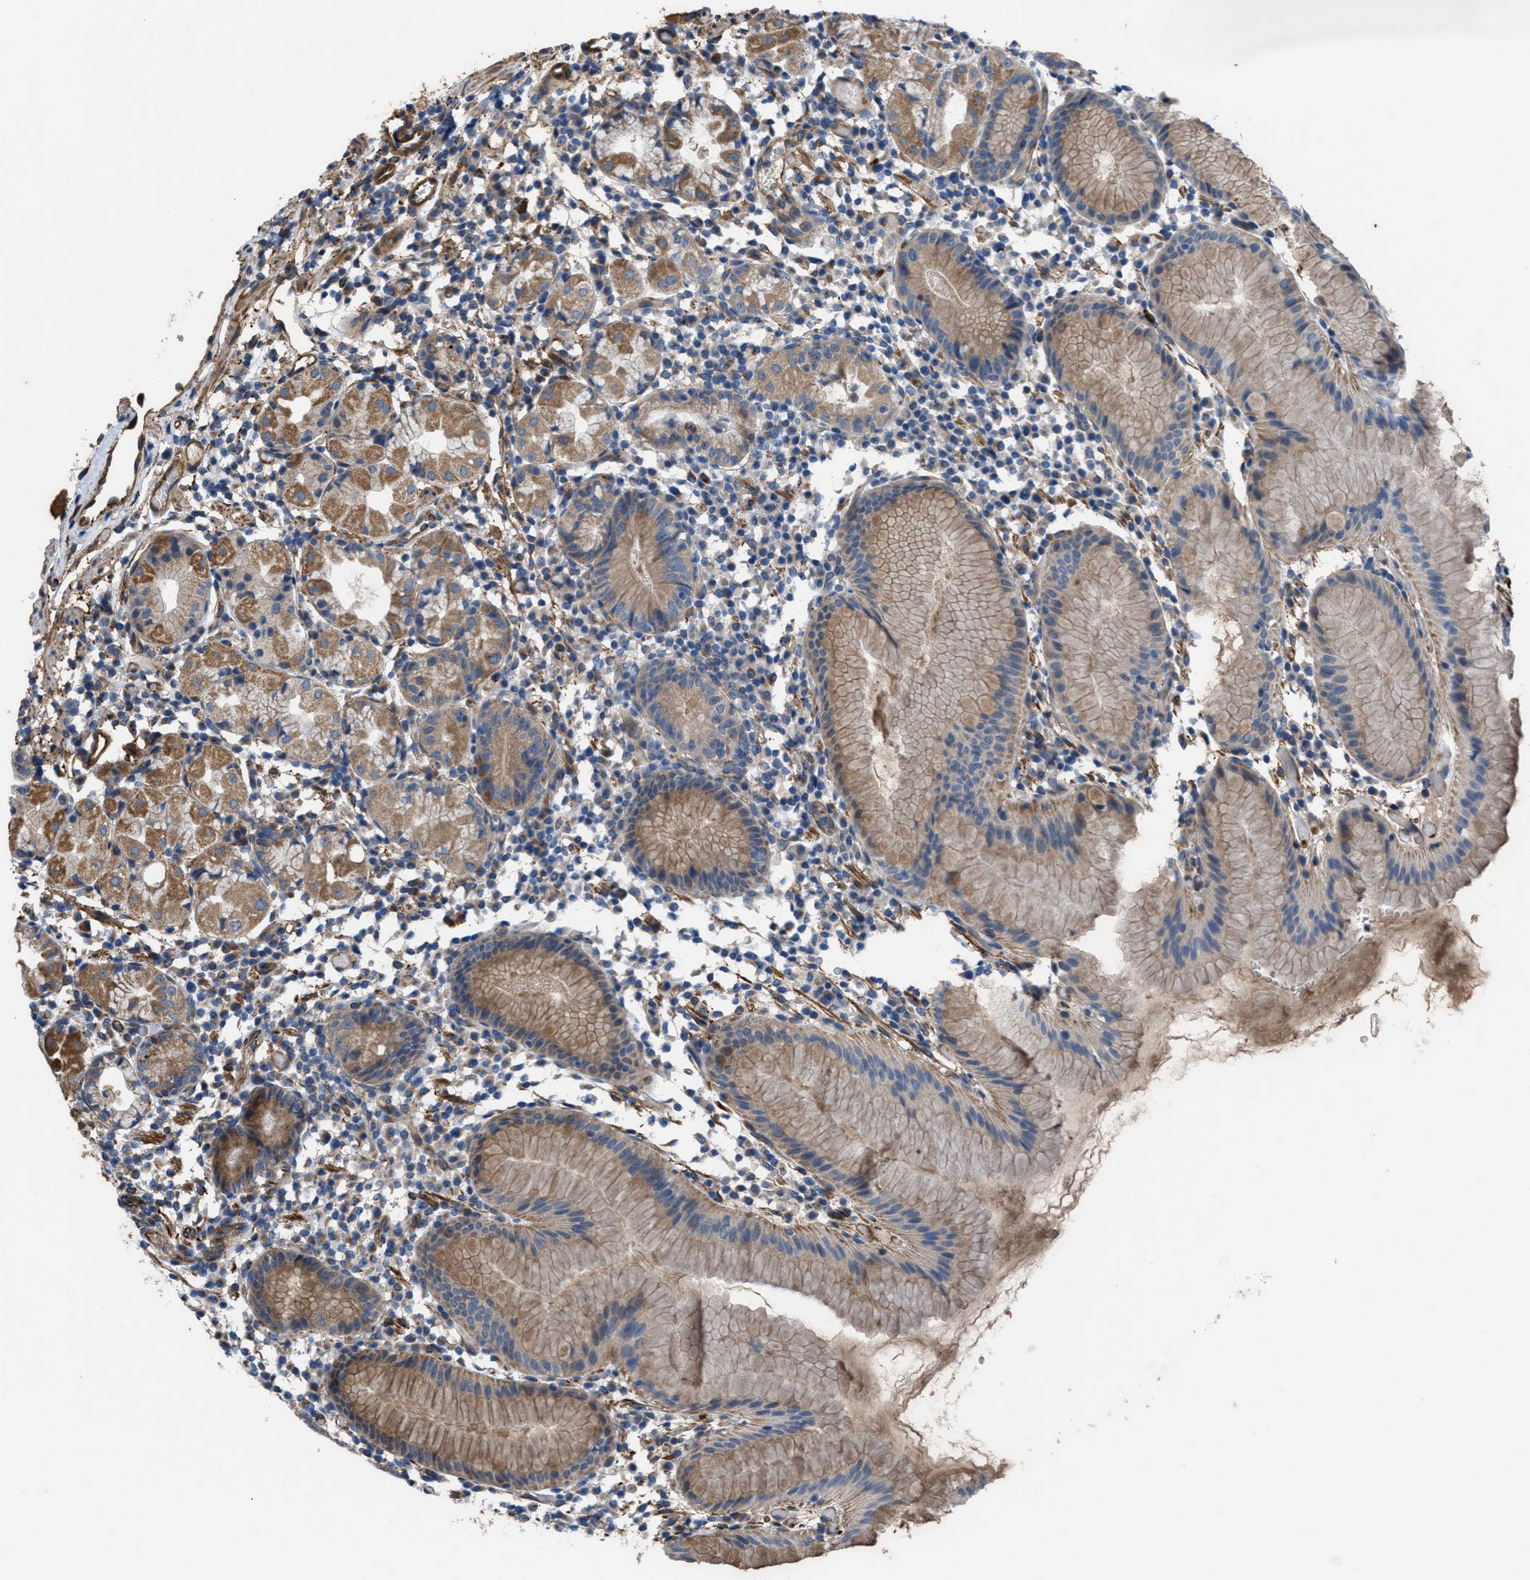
{"staining": {"intensity": "moderate", "quantity": "25%-75%", "location": "cytoplasmic/membranous"}, "tissue": "stomach", "cell_type": "Glandular cells", "image_type": "normal", "snomed": [{"axis": "morphology", "description": "Normal tissue, NOS"}, {"axis": "topography", "description": "Stomach"}, {"axis": "topography", "description": "Stomach, lower"}], "caption": "The photomicrograph displays staining of benign stomach, revealing moderate cytoplasmic/membranous protein expression (brown color) within glandular cells.", "gene": "SLC6A9", "patient": {"sex": "female", "age": 75}}